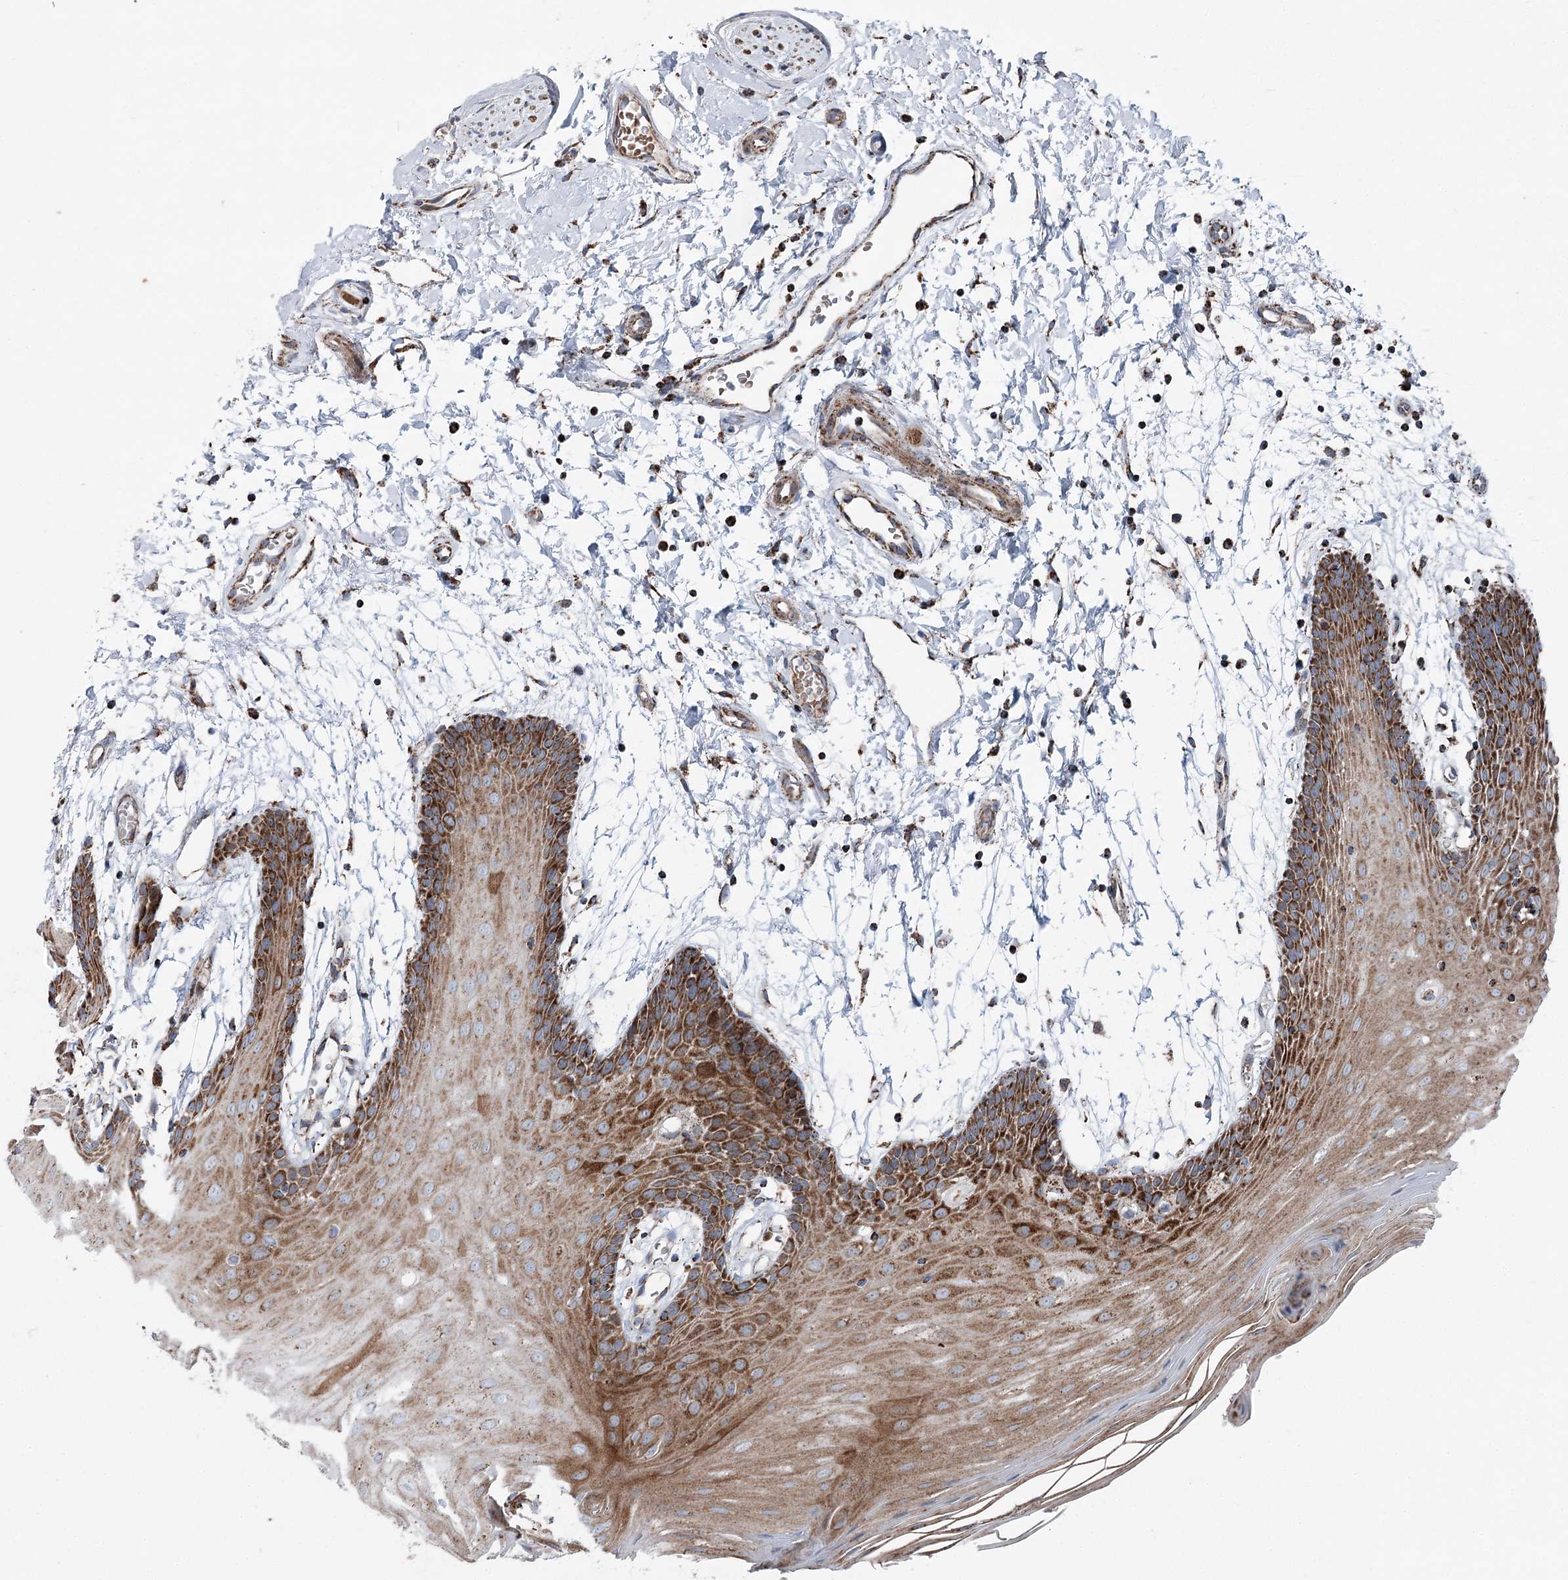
{"staining": {"intensity": "strong", "quantity": ">75%", "location": "cytoplasmic/membranous"}, "tissue": "oral mucosa", "cell_type": "Squamous epithelial cells", "image_type": "normal", "snomed": [{"axis": "morphology", "description": "Normal tissue, NOS"}, {"axis": "topography", "description": "Skeletal muscle"}, {"axis": "topography", "description": "Oral tissue"}, {"axis": "topography", "description": "Salivary gland"}, {"axis": "topography", "description": "Peripheral nerve tissue"}], "caption": "Protein staining by immunohistochemistry (IHC) shows strong cytoplasmic/membranous positivity in approximately >75% of squamous epithelial cells in normal oral mucosa.", "gene": "UCN3", "patient": {"sex": "male", "age": 54}}